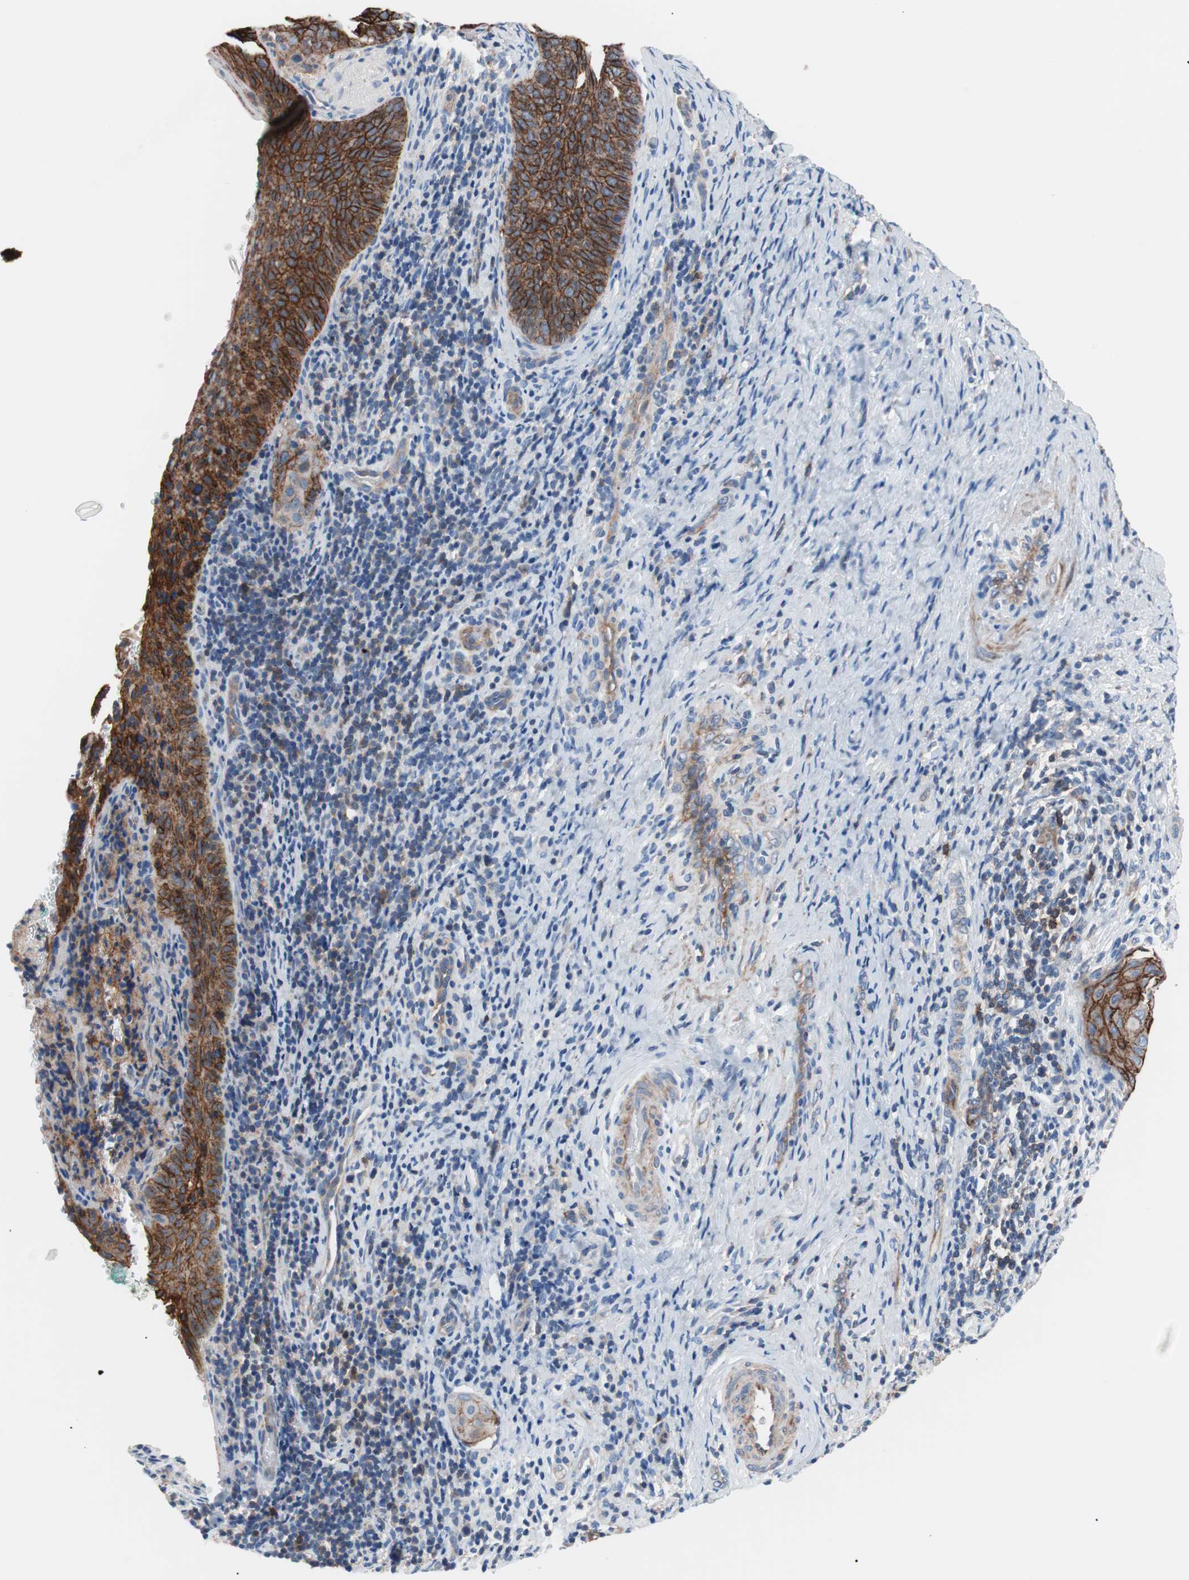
{"staining": {"intensity": "strong", "quantity": ">75%", "location": "cytoplasmic/membranous"}, "tissue": "cervical cancer", "cell_type": "Tumor cells", "image_type": "cancer", "snomed": [{"axis": "morphology", "description": "Squamous cell carcinoma, NOS"}, {"axis": "topography", "description": "Cervix"}], "caption": "A micrograph of cervical squamous cell carcinoma stained for a protein shows strong cytoplasmic/membranous brown staining in tumor cells.", "gene": "GPR160", "patient": {"sex": "female", "age": 33}}